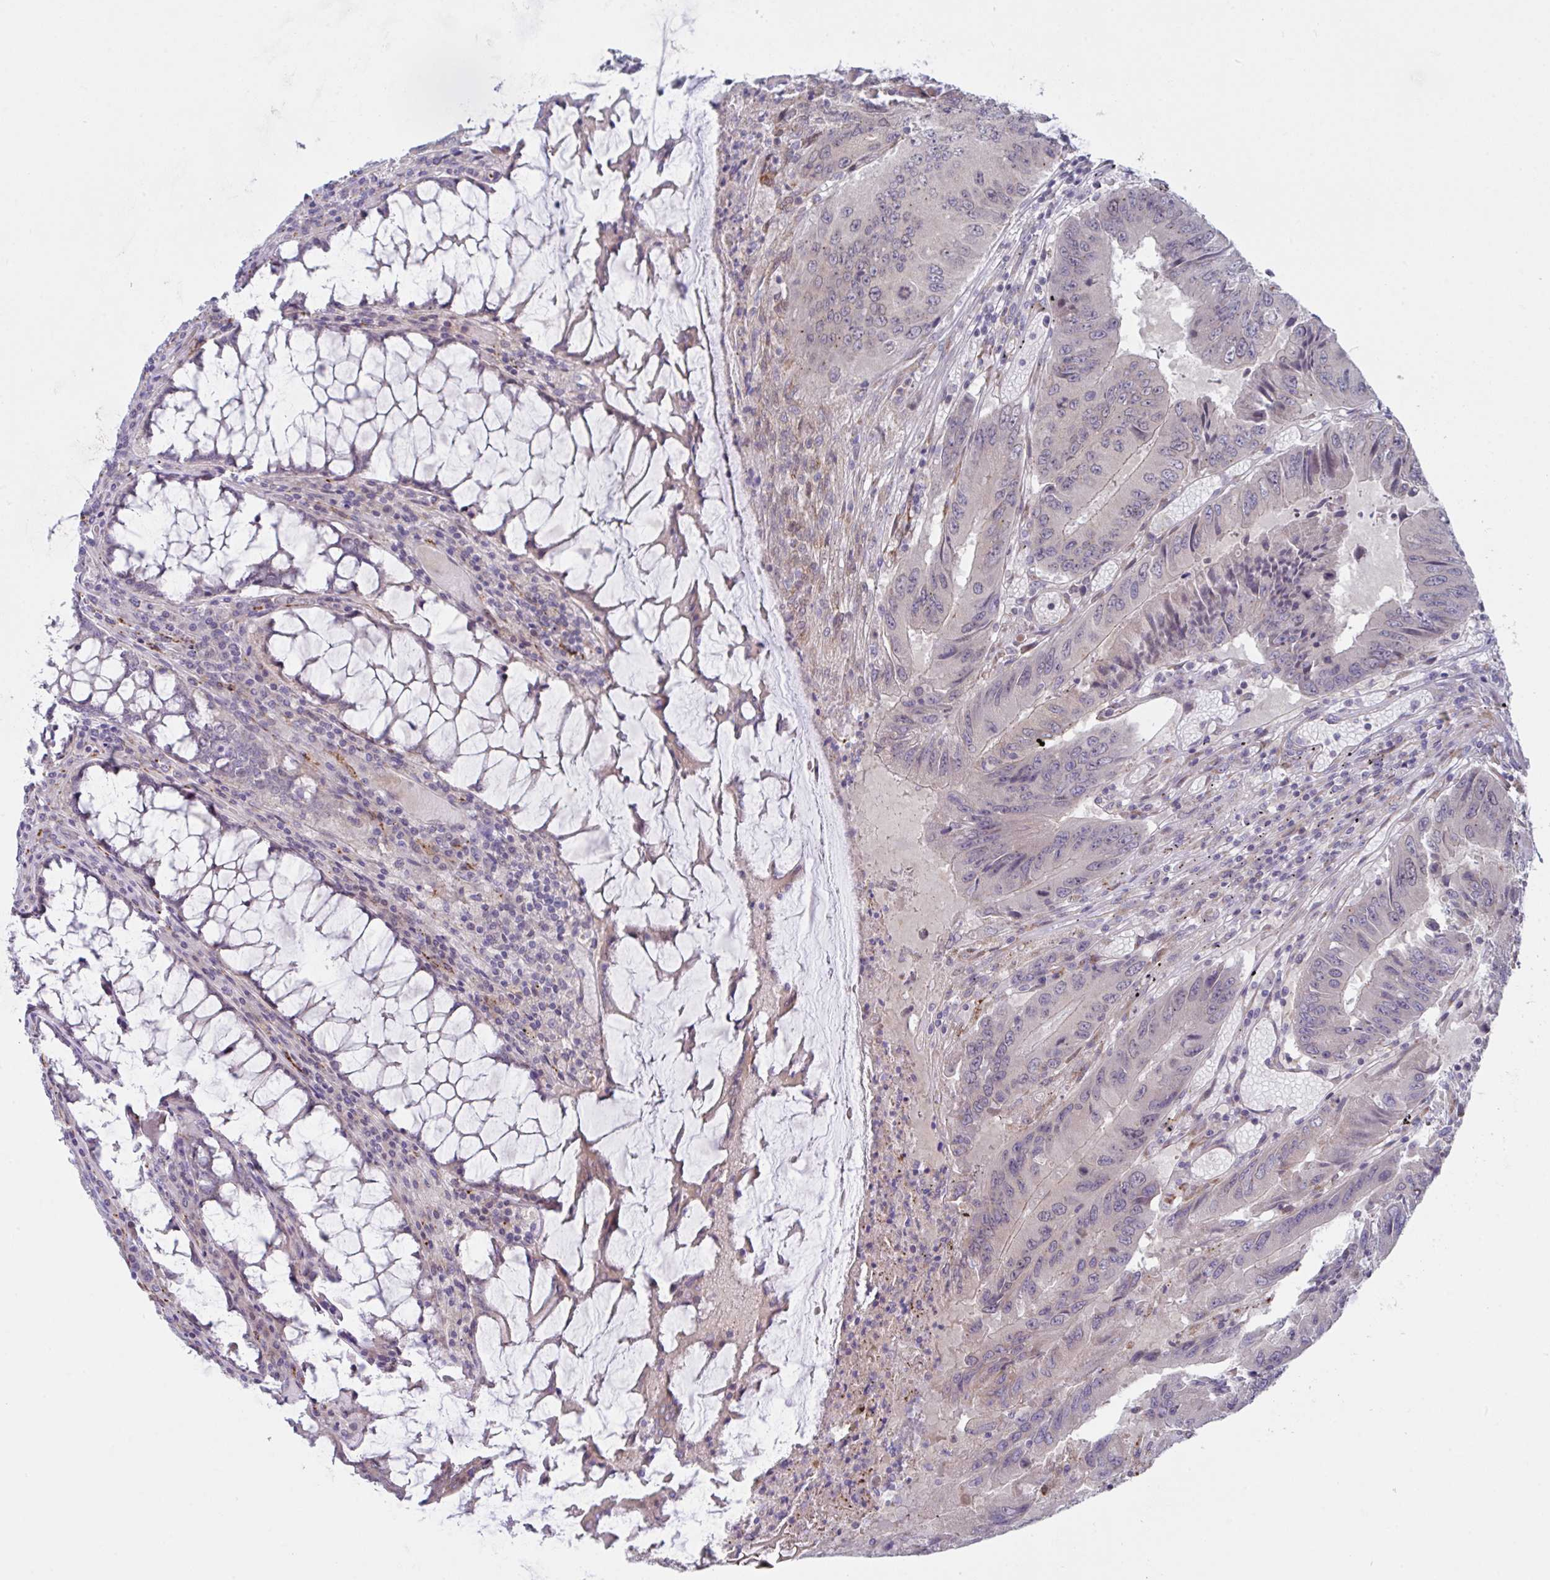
{"staining": {"intensity": "weak", "quantity": "<25%", "location": "cytoplasmic/membranous"}, "tissue": "colorectal cancer", "cell_type": "Tumor cells", "image_type": "cancer", "snomed": [{"axis": "morphology", "description": "Adenocarcinoma, NOS"}, {"axis": "topography", "description": "Colon"}], "caption": "Protein analysis of adenocarcinoma (colorectal) exhibits no significant expression in tumor cells.", "gene": "RBM18", "patient": {"sex": "male", "age": 53}}